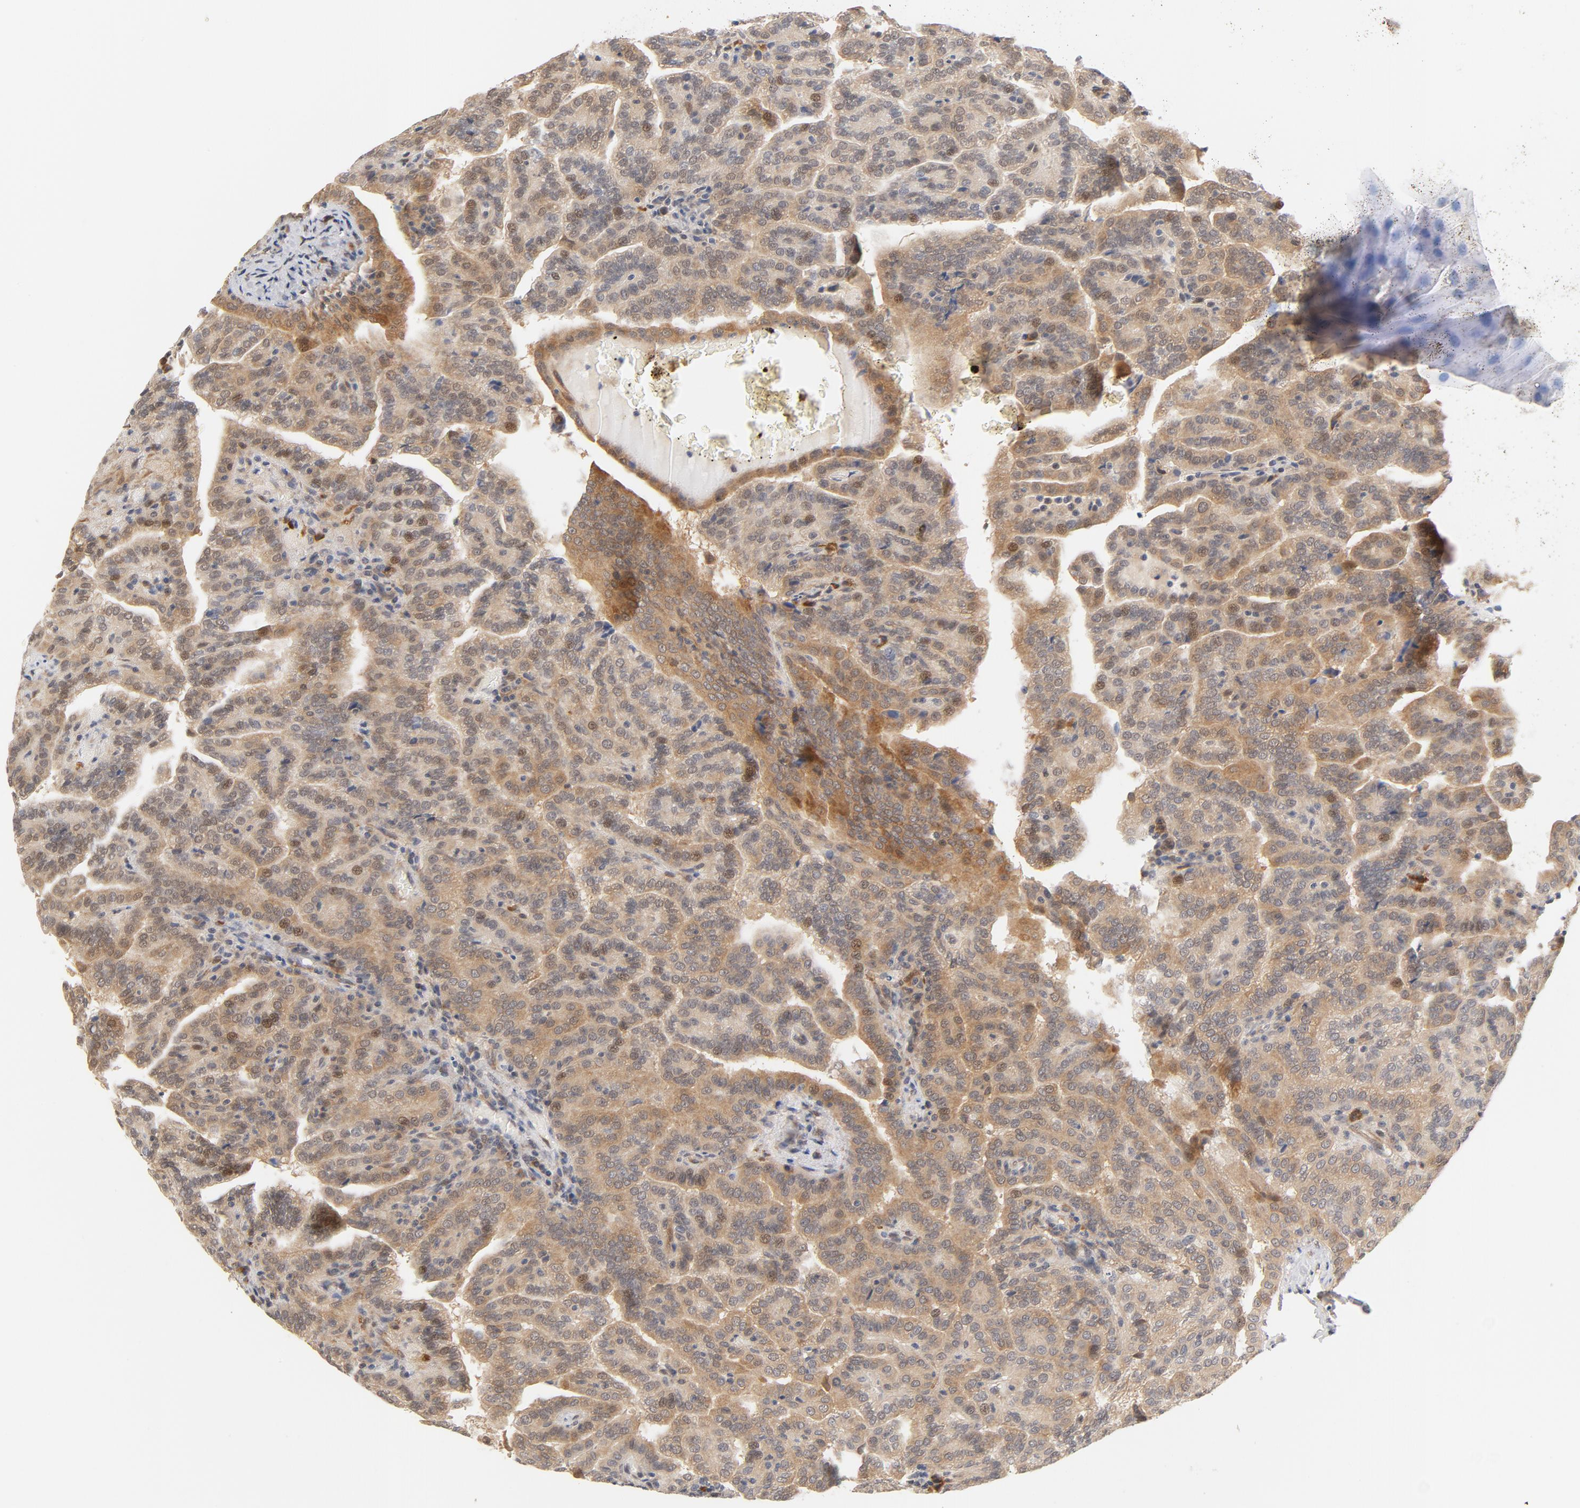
{"staining": {"intensity": "moderate", "quantity": ">75%", "location": "cytoplasmic/membranous,nuclear"}, "tissue": "renal cancer", "cell_type": "Tumor cells", "image_type": "cancer", "snomed": [{"axis": "morphology", "description": "Adenocarcinoma, NOS"}, {"axis": "topography", "description": "Kidney"}], "caption": "Moderate cytoplasmic/membranous and nuclear protein expression is identified in about >75% of tumor cells in renal adenocarcinoma.", "gene": "EIF4E", "patient": {"sex": "male", "age": 61}}